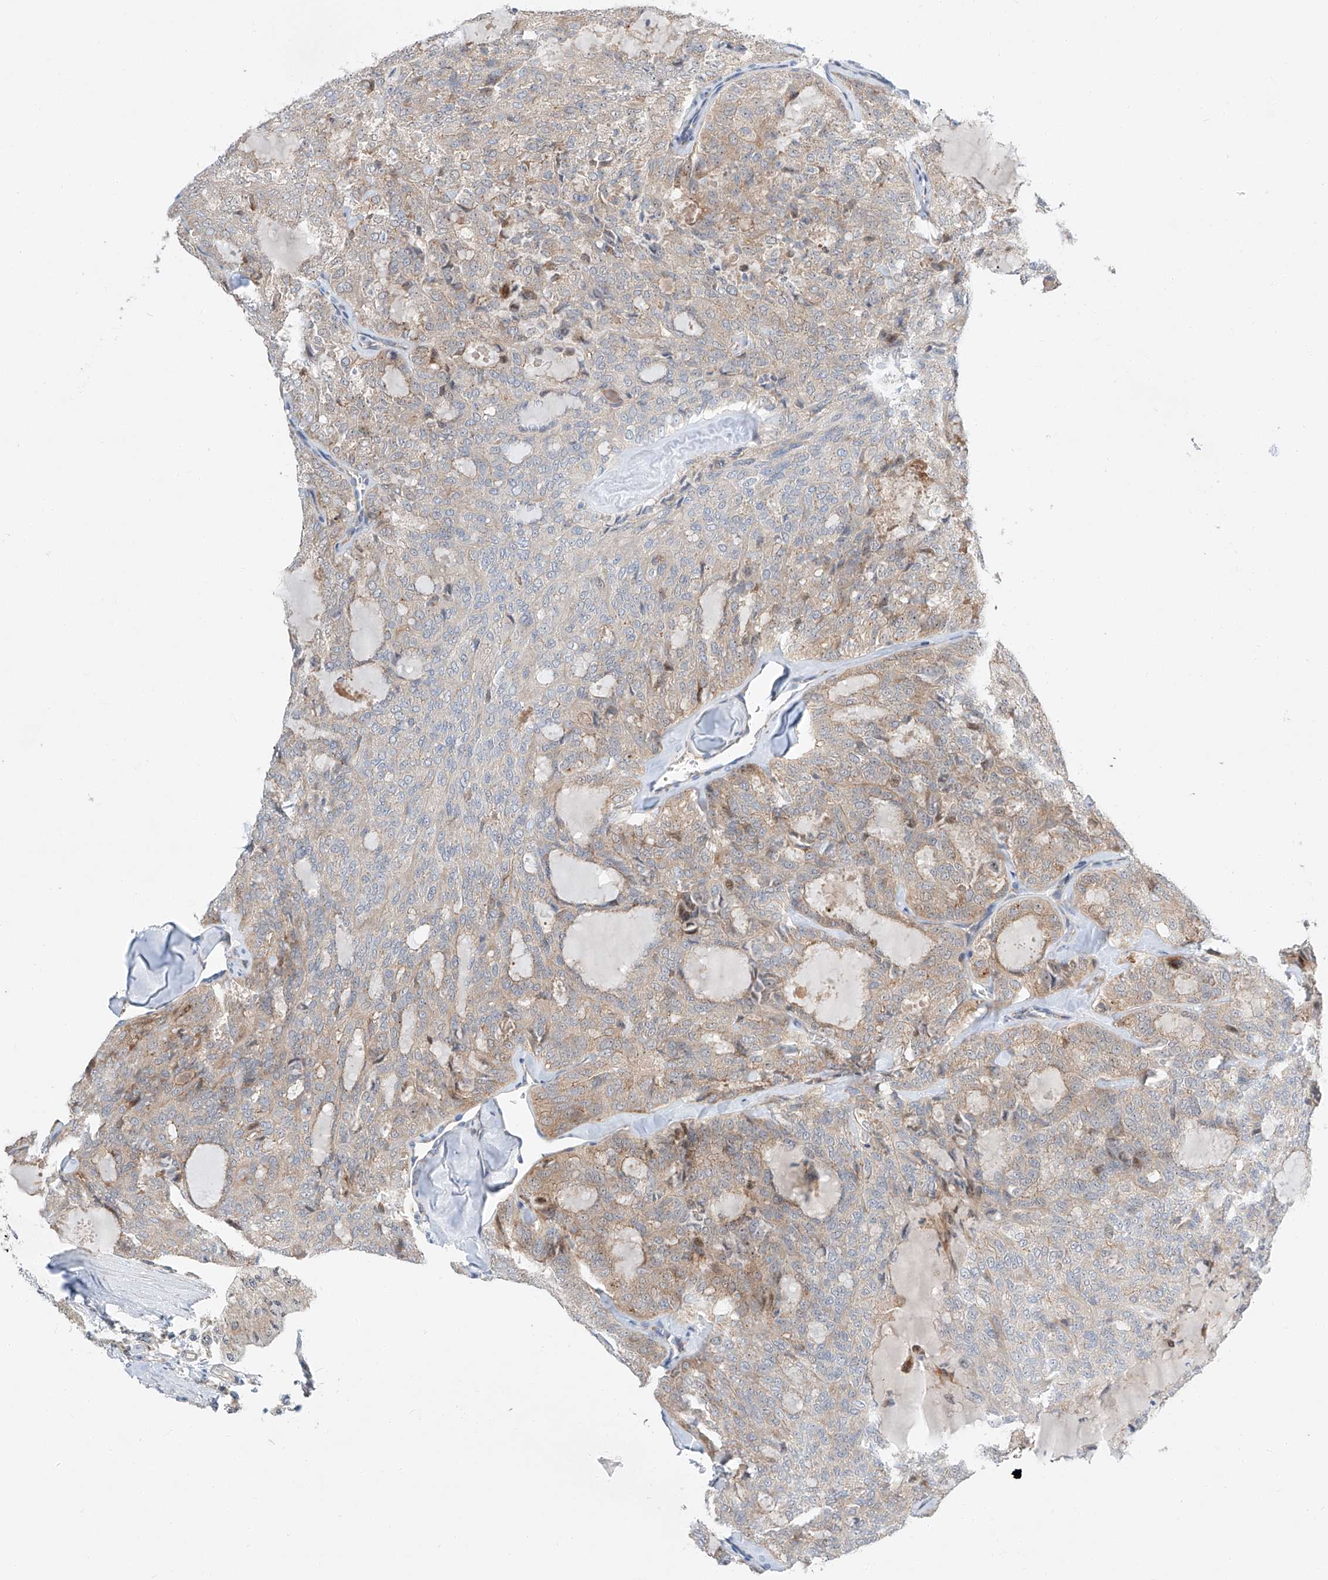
{"staining": {"intensity": "moderate", "quantity": "<25%", "location": "cytoplasmic/membranous"}, "tissue": "thyroid cancer", "cell_type": "Tumor cells", "image_type": "cancer", "snomed": [{"axis": "morphology", "description": "Follicular adenoma carcinoma, NOS"}, {"axis": "topography", "description": "Thyroid gland"}], "caption": "Protein staining demonstrates moderate cytoplasmic/membranous positivity in about <25% of tumor cells in follicular adenoma carcinoma (thyroid).", "gene": "CLDND1", "patient": {"sex": "male", "age": 75}}